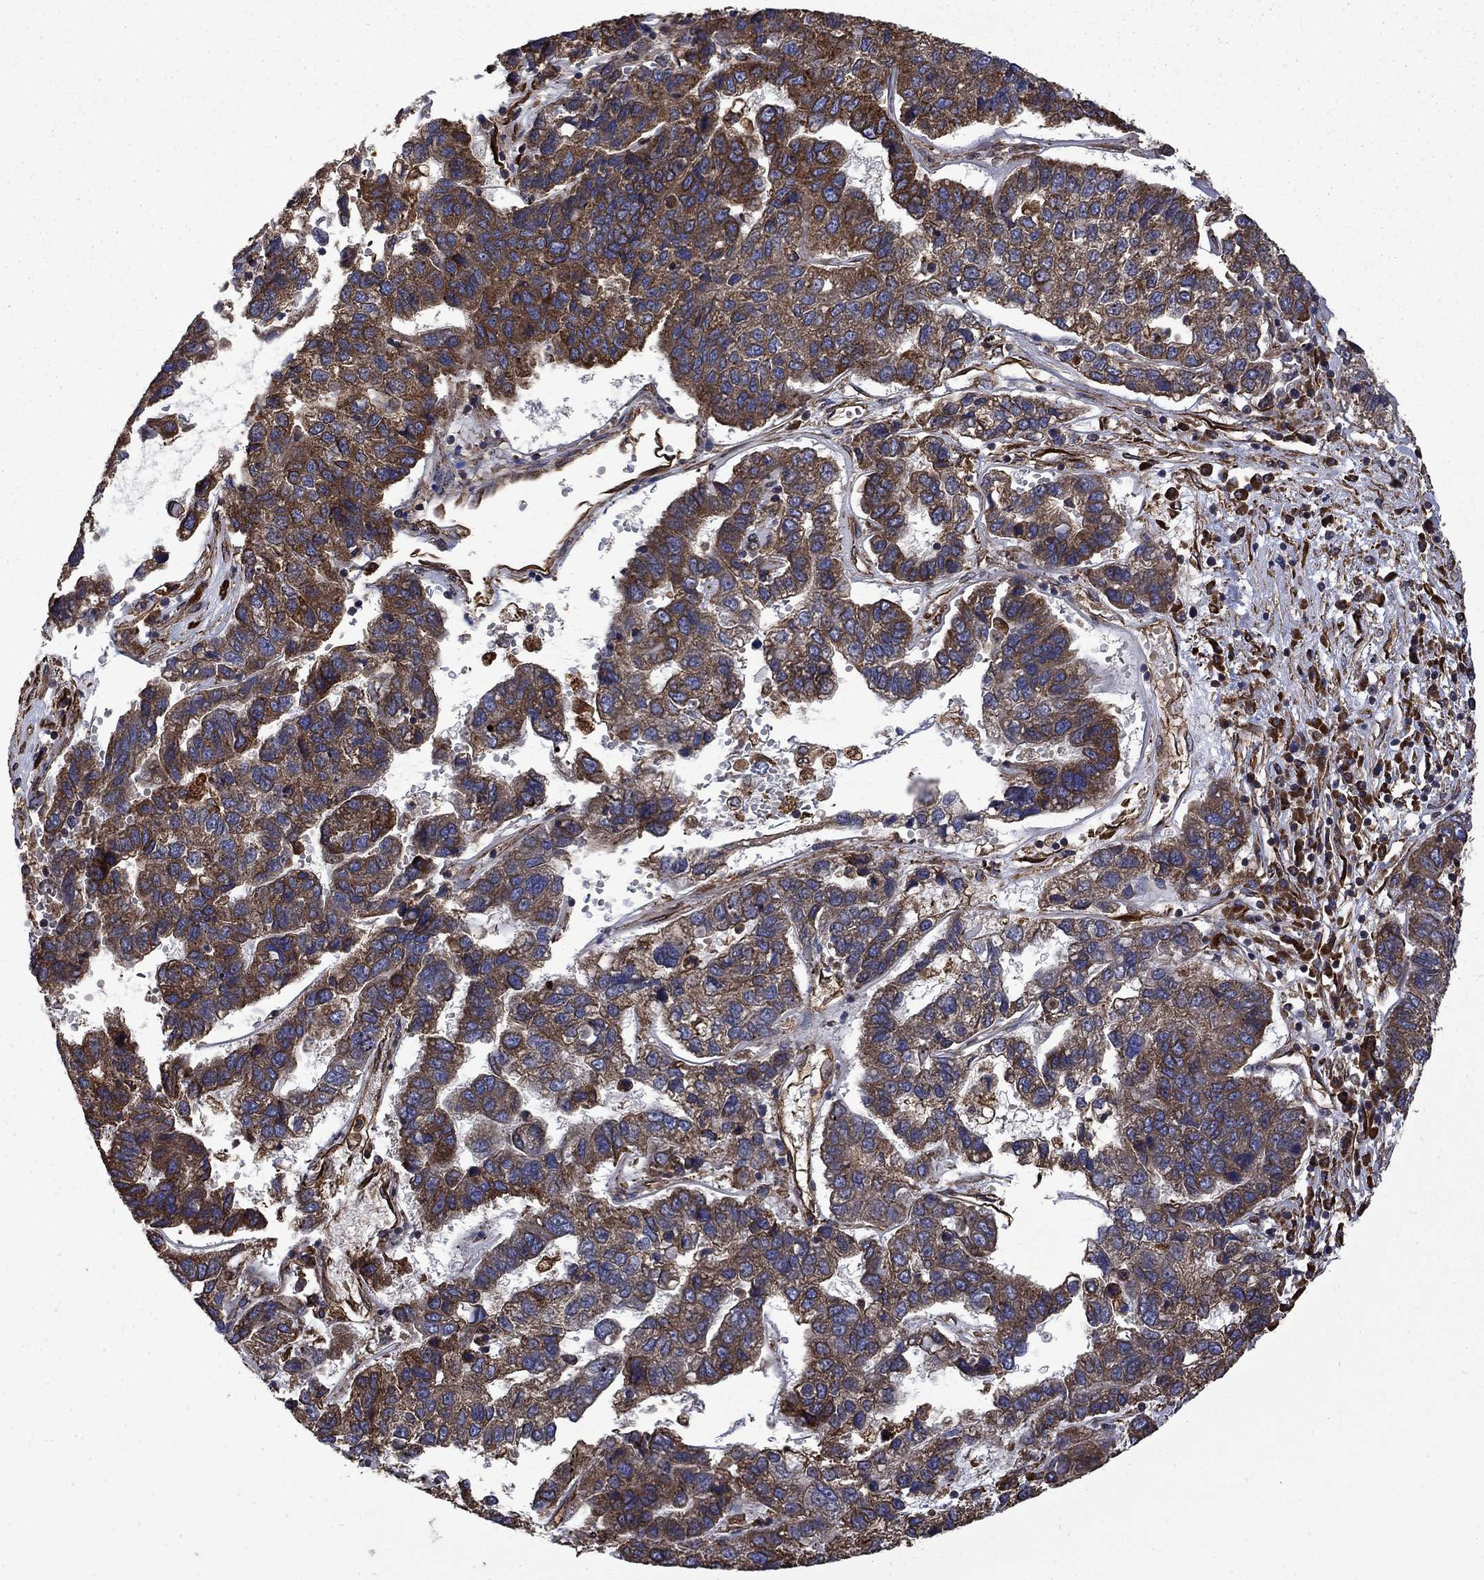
{"staining": {"intensity": "strong", "quantity": "25%-75%", "location": "cytoplasmic/membranous"}, "tissue": "pancreatic cancer", "cell_type": "Tumor cells", "image_type": "cancer", "snomed": [{"axis": "morphology", "description": "Adenocarcinoma, NOS"}, {"axis": "topography", "description": "Pancreas"}], "caption": "Protein analysis of pancreatic cancer (adenocarcinoma) tissue shows strong cytoplasmic/membranous expression in approximately 25%-75% of tumor cells. (DAB = brown stain, brightfield microscopy at high magnification).", "gene": "CUTC", "patient": {"sex": "female", "age": 61}}